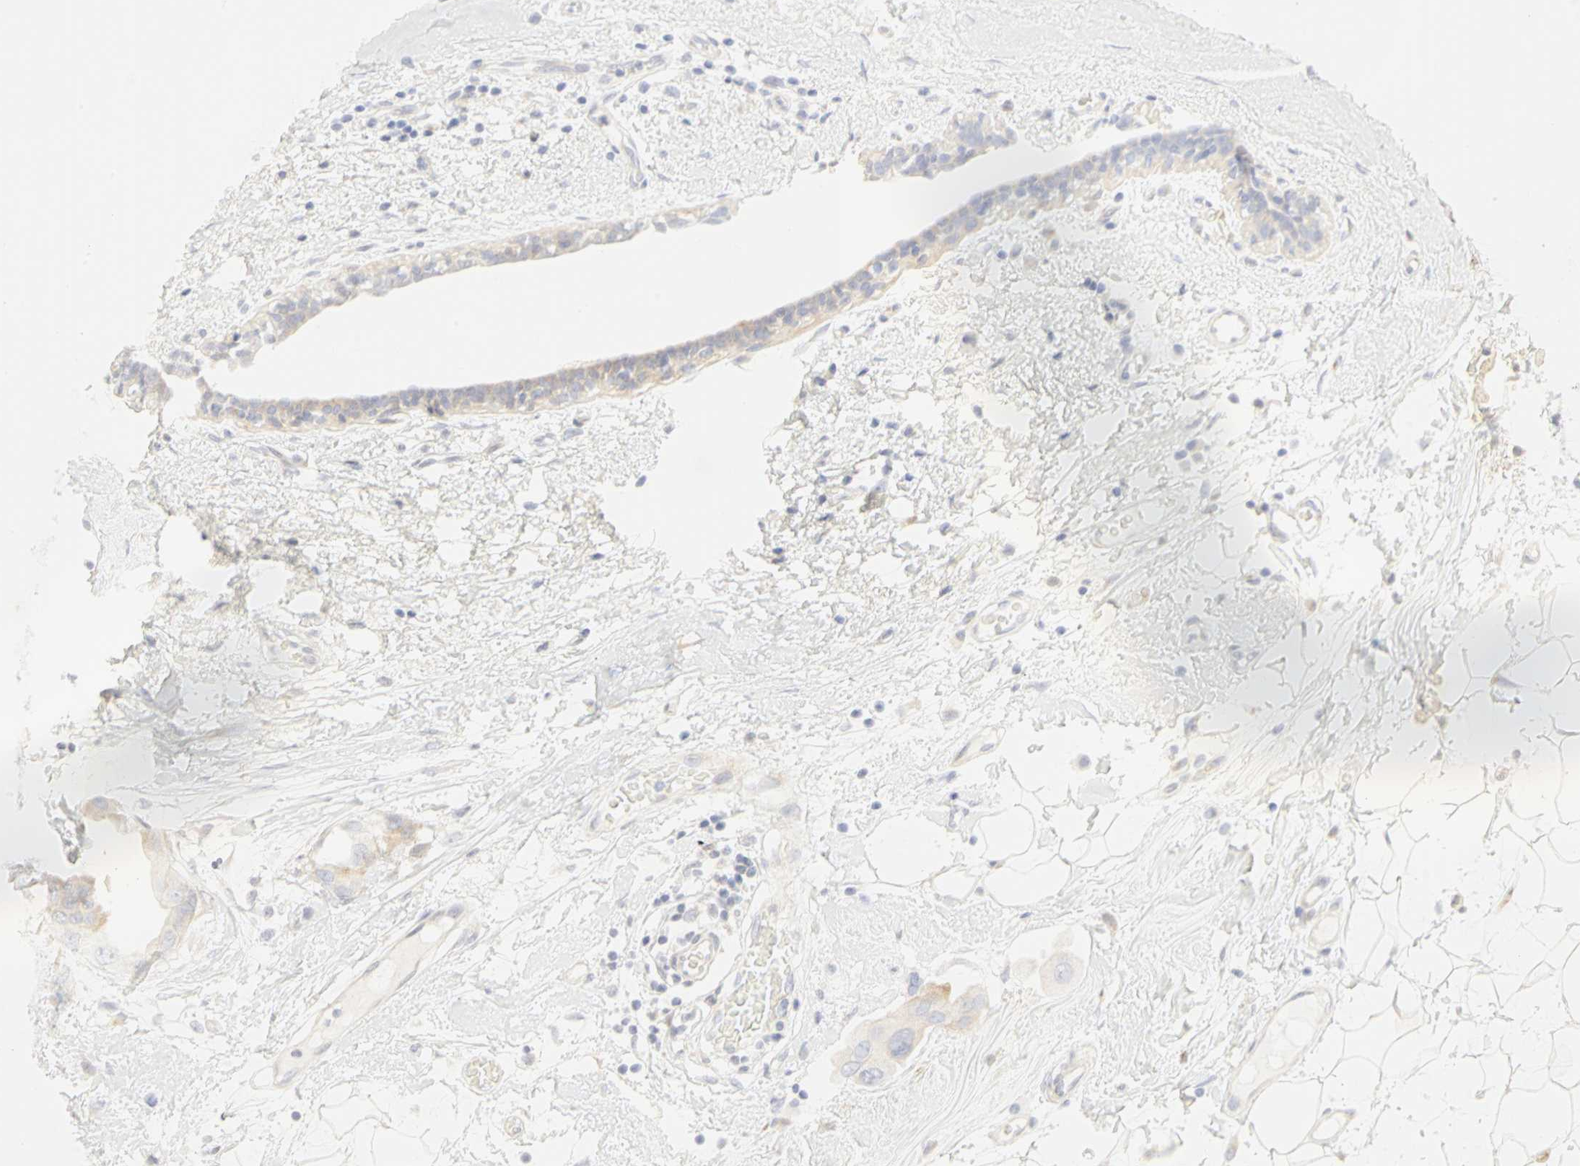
{"staining": {"intensity": "weak", "quantity": "25%-75%", "location": "cytoplasmic/membranous"}, "tissue": "breast cancer", "cell_type": "Tumor cells", "image_type": "cancer", "snomed": [{"axis": "morphology", "description": "Duct carcinoma"}, {"axis": "topography", "description": "Breast"}], "caption": "Intraductal carcinoma (breast) stained with a brown dye reveals weak cytoplasmic/membranous positive expression in about 25%-75% of tumor cells.", "gene": "GNRH2", "patient": {"sex": "female", "age": 40}}